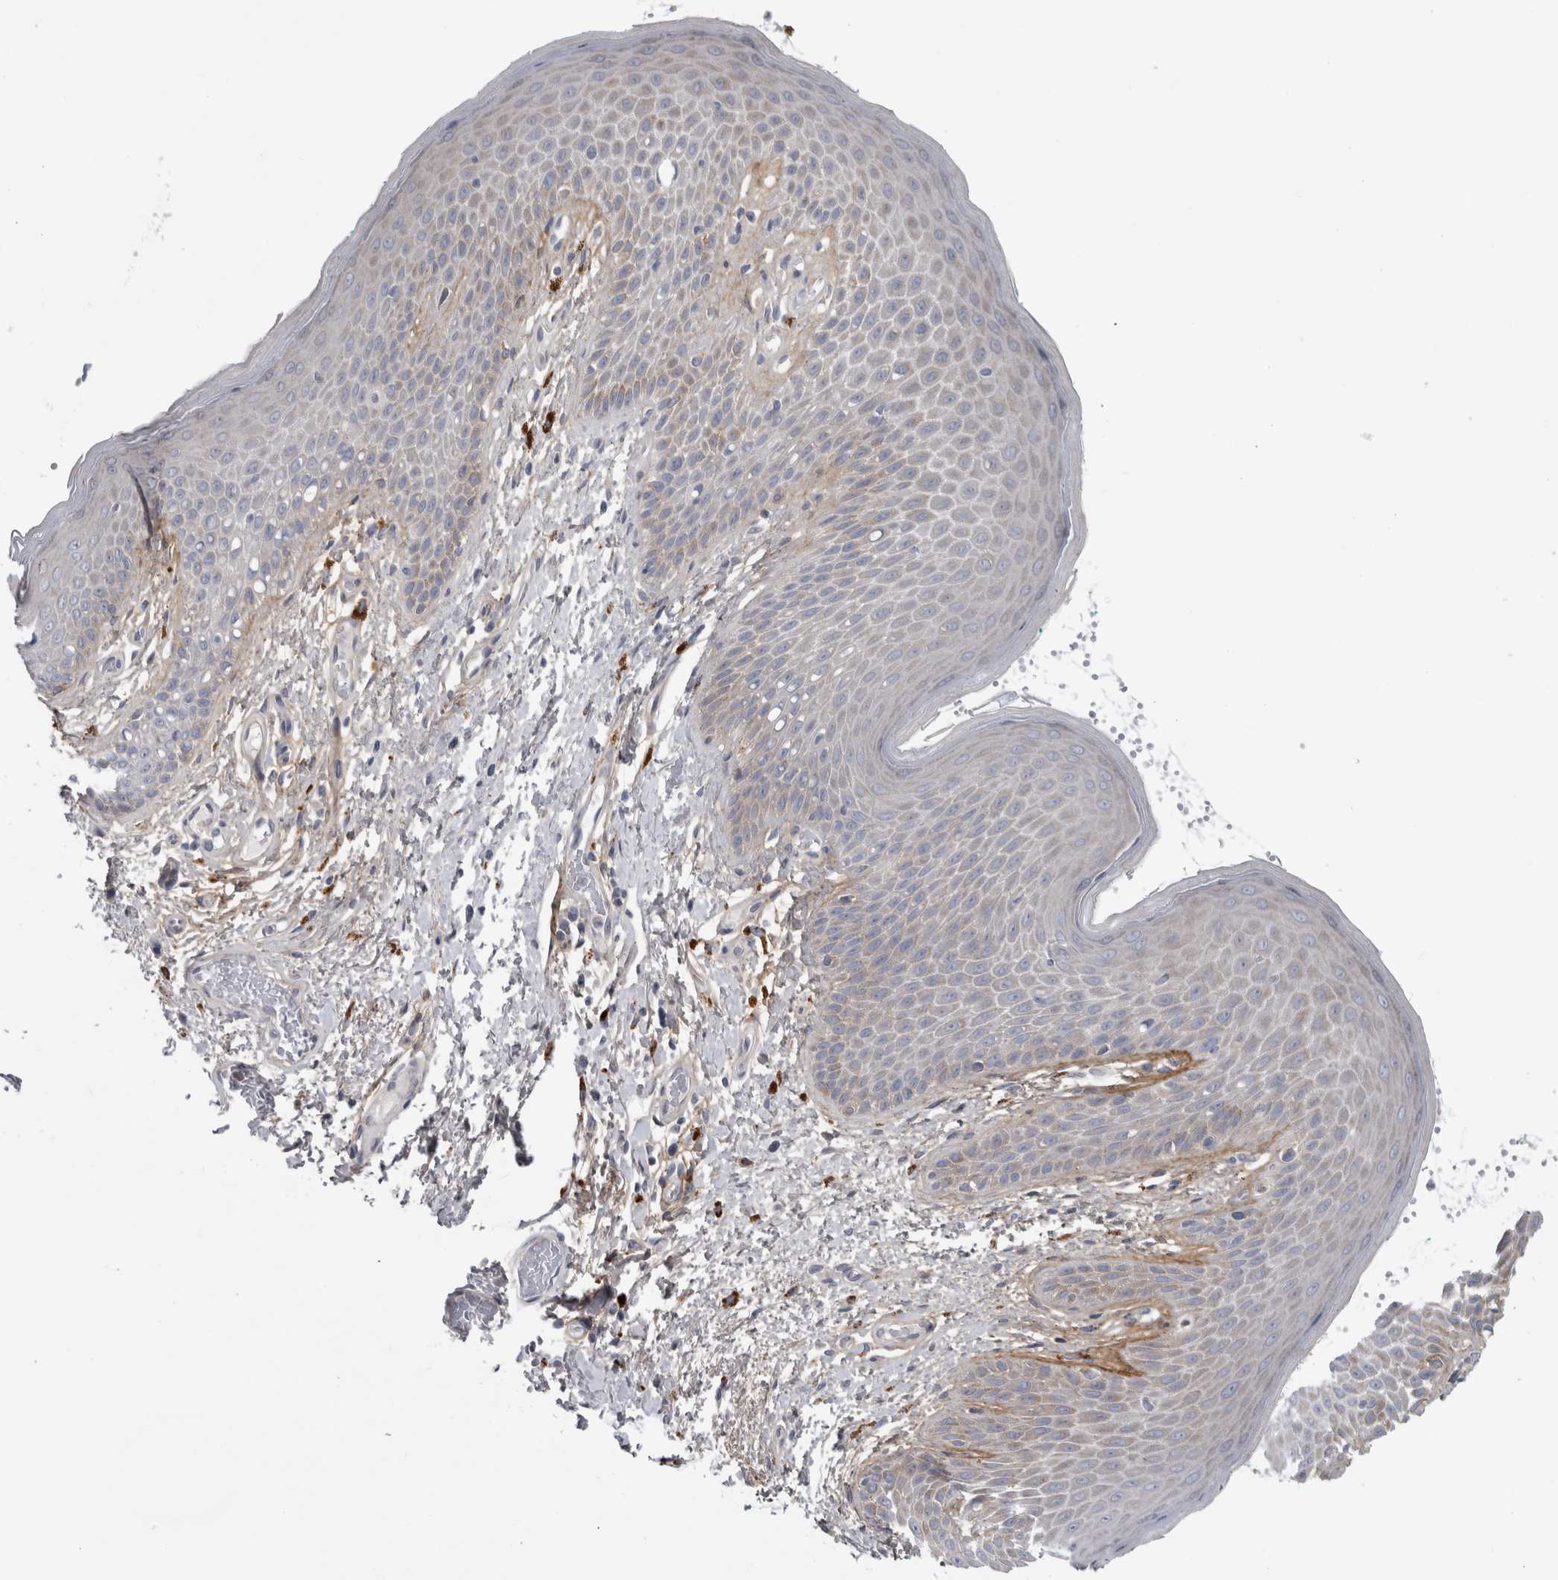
{"staining": {"intensity": "moderate", "quantity": "<25%", "location": "cytoplasmic/membranous"}, "tissue": "skin", "cell_type": "Epidermal cells", "image_type": "normal", "snomed": [{"axis": "morphology", "description": "Normal tissue, NOS"}, {"axis": "topography", "description": "Anal"}], "caption": "DAB (3,3'-diaminobenzidine) immunohistochemical staining of benign skin displays moderate cytoplasmic/membranous protein expression in about <25% of epidermal cells.", "gene": "ATXN2", "patient": {"sex": "male", "age": 74}}